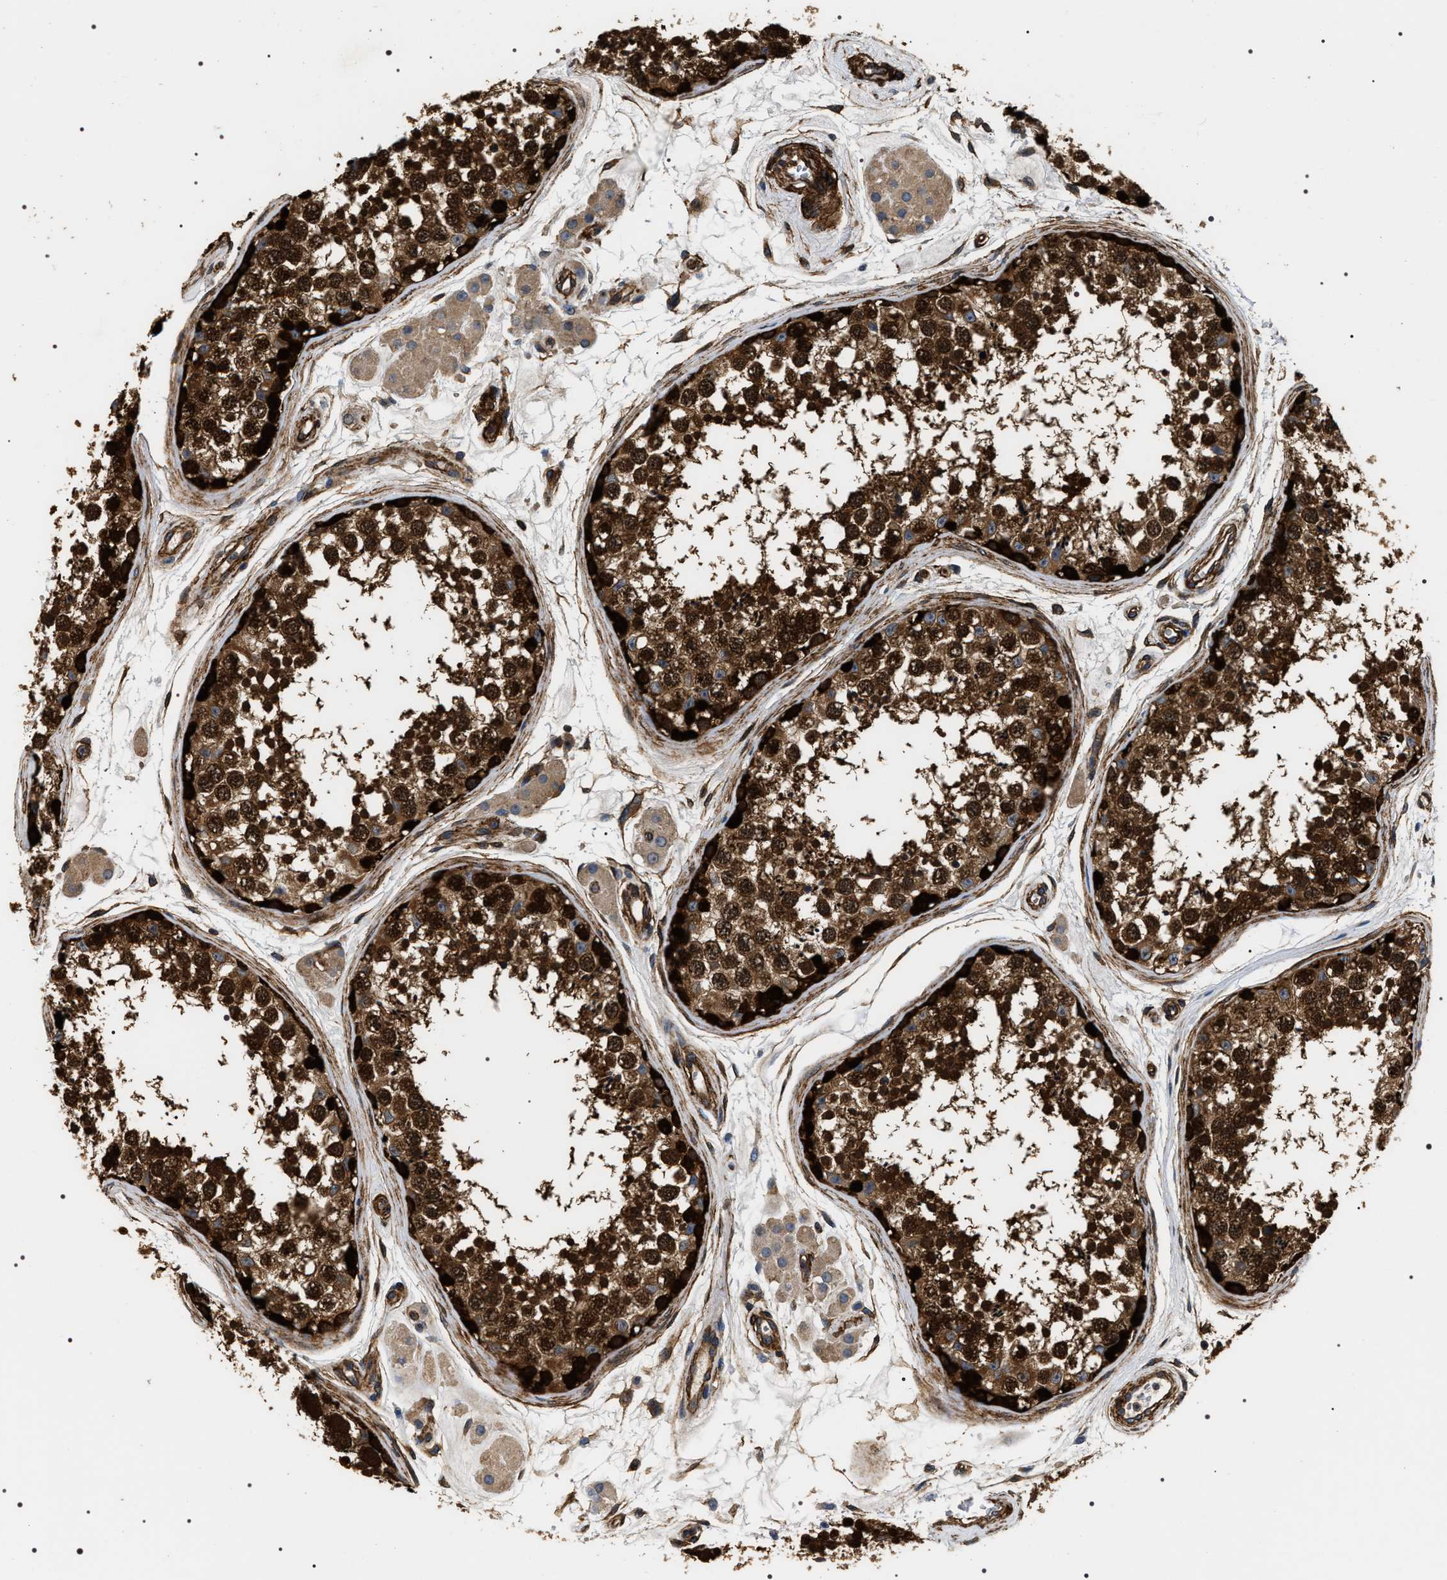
{"staining": {"intensity": "strong", "quantity": ">75%", "location": "cytoplasmic/membranous,nuclear"}, "tissue": "testis", "cell_type": "Cells in seminiferous ducts", "image_type": "normal", "snomed": [{"axis": "morphology", "description": "Normal tissue, NOS"}, {"axis": "topography", "description": "Testis"}], "caption": "Immunohistochemical staining of normal testis reveals >75% levels of strong cytoplasmic/membranous,nuclear protein positivity in about >75% of cells in seminiferous ducts. (Stains: DAB (3,3'-diaminobenzidine) in brown, nuclei in blue, Microscopy: brightfield microscopy at high magnification).", "gene": "ZC3HAV1L", "patient": {"sex": "male", "age": 56}}